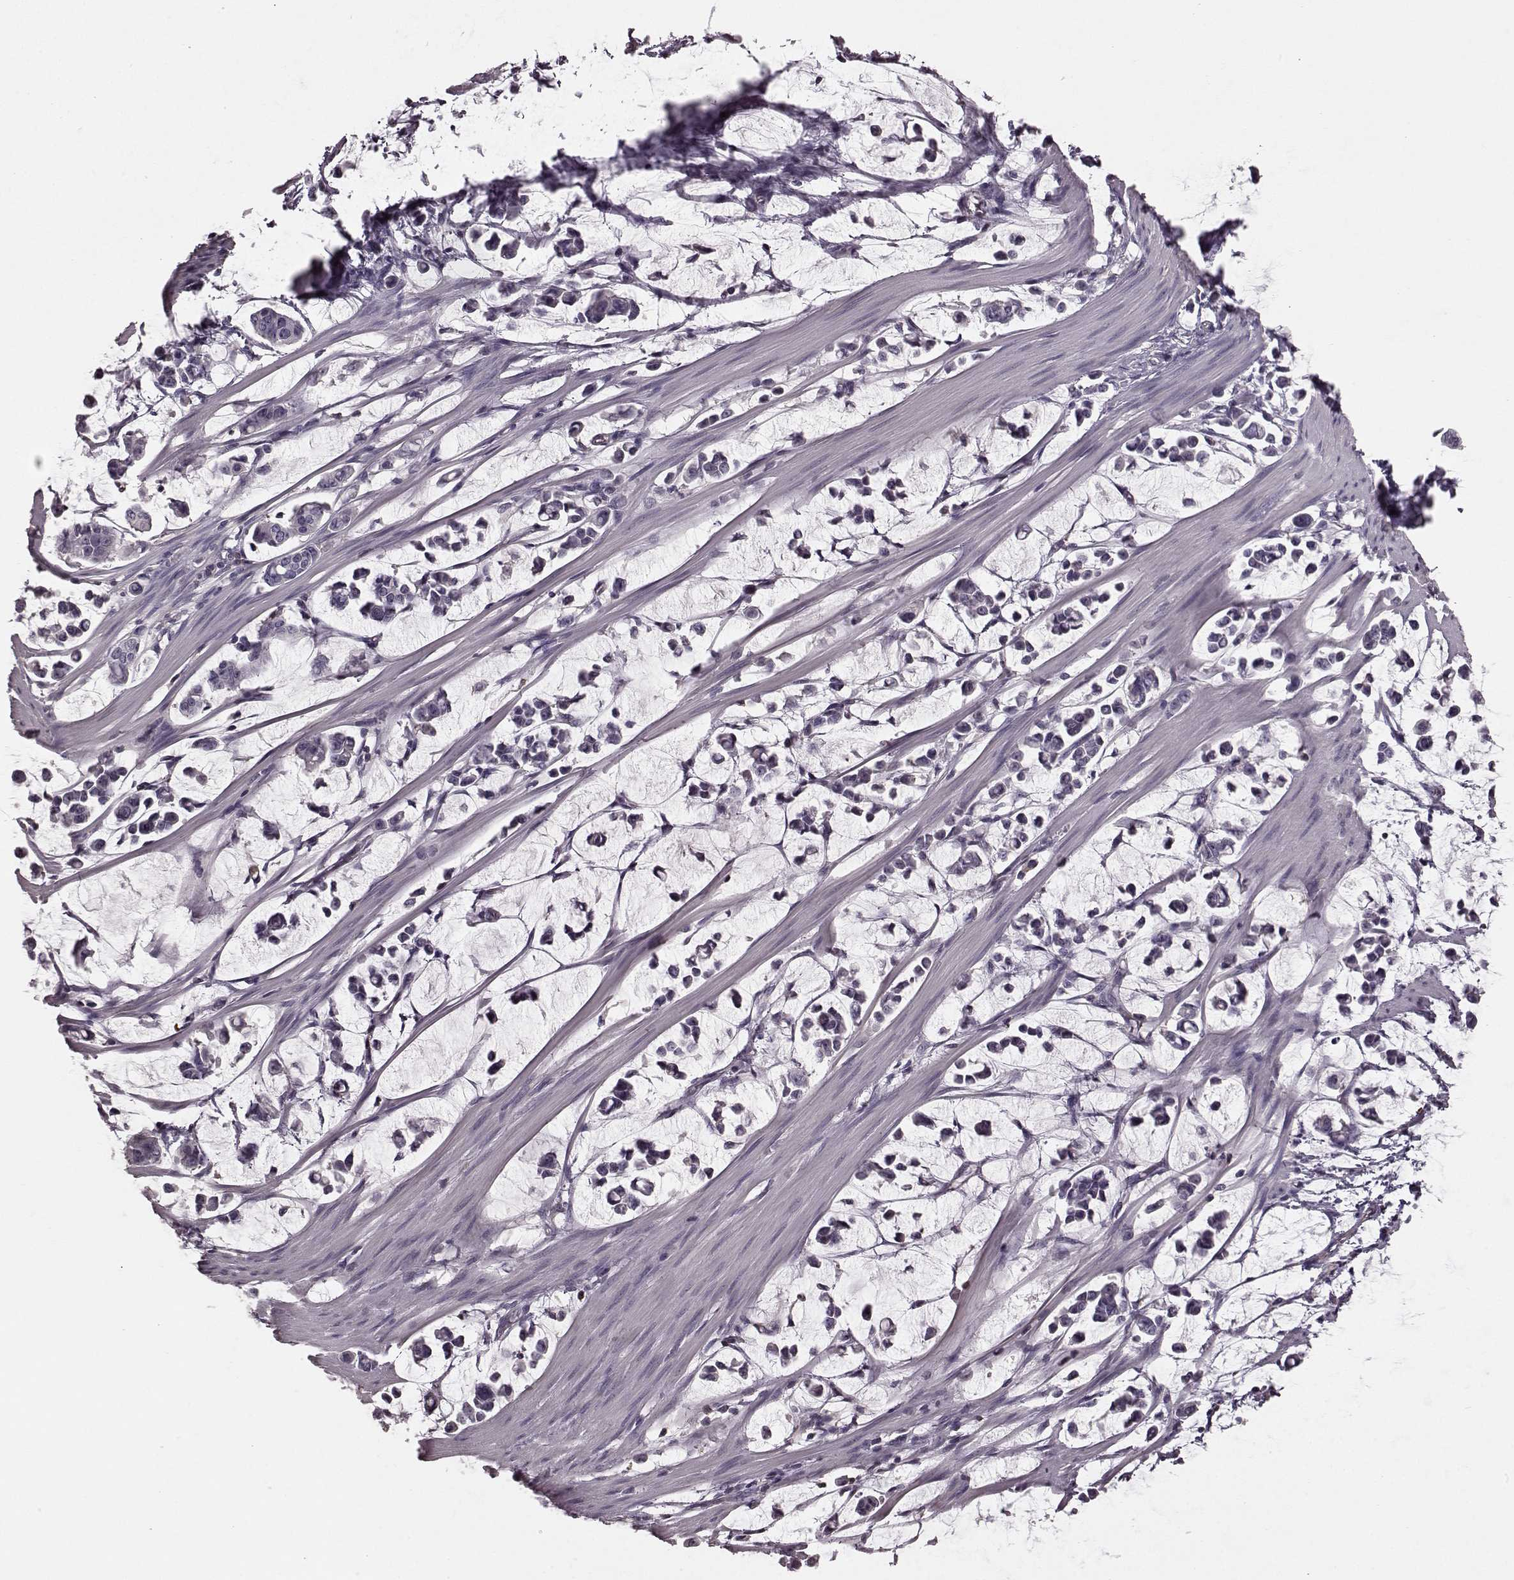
{"staining": {"intensity": "negative", "quantity": "none", "location": "none"}, "tissue": "stomach cancer", "cell_type": "Tumor cells", "image_type": "cancer", "snomed": [{"axis": "morphology", "description": "Adenocarcinoma, NOS"}, {"axis": "topography", "description": "Stomach"}], "caption": "The histopathology image reveals no staining of tumor cells in adenocarcinoma (stomach).", "gene": "PDCD1", "patient": {"sex": "male", "age": 82}}